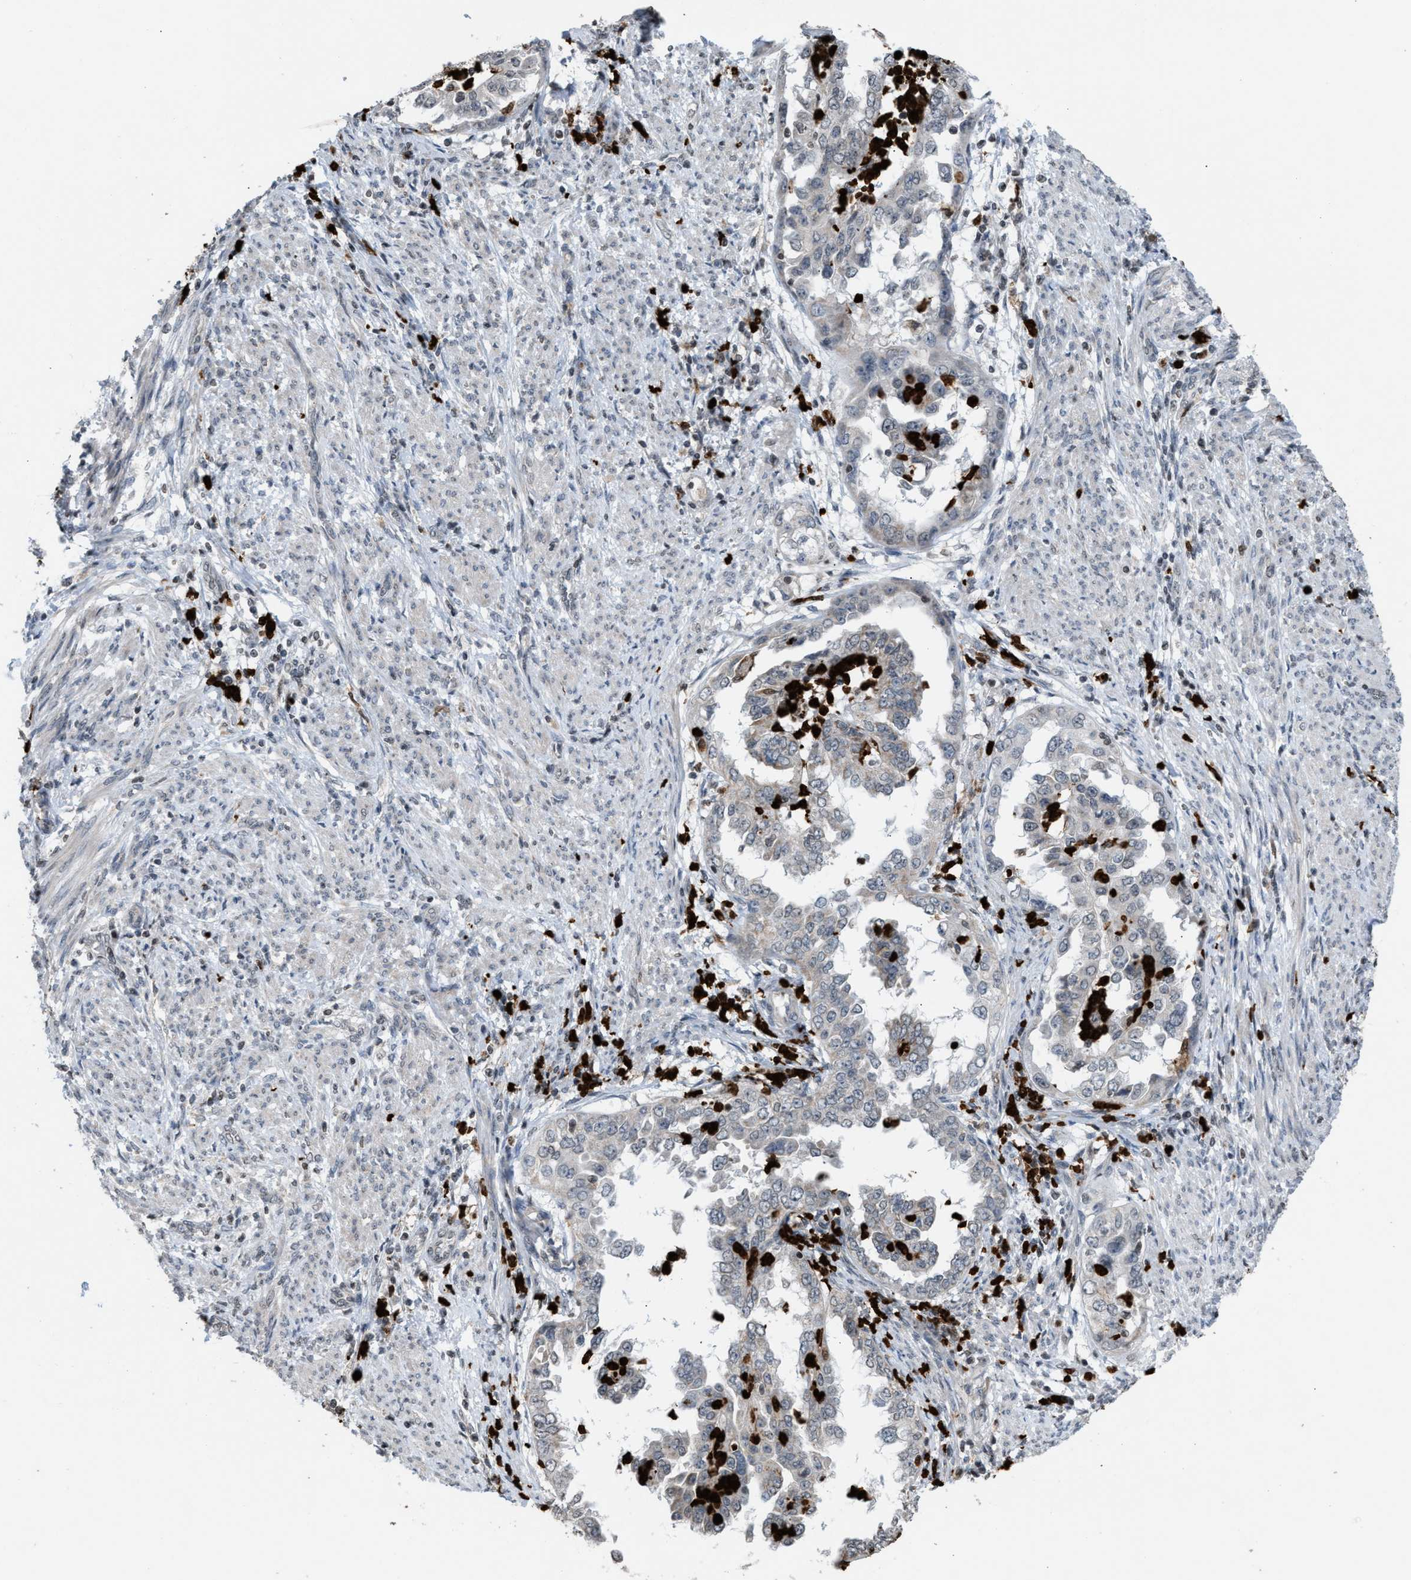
{"staining": {"intensity": "moderate", "quantity": "25%-75%", "location": "cytoplasmic/membranous"}, "tissue": "endometrial cancer", "cell_type": "Tumor cells", "image_type": "cancer", "snomed": [{"axis": "morphology", "description": "Adenocarcinoma, NOS"}, {"axis": "topography", "description": "Endometrium"}], "caption": "Tumor cells exhibit moderate cytoplasmic/membranous positivity in approximately 25%-75% of cells in endometrial cancer.", "gene": "PRUNE2", "patient": {"sex": "female", "age": 85}}